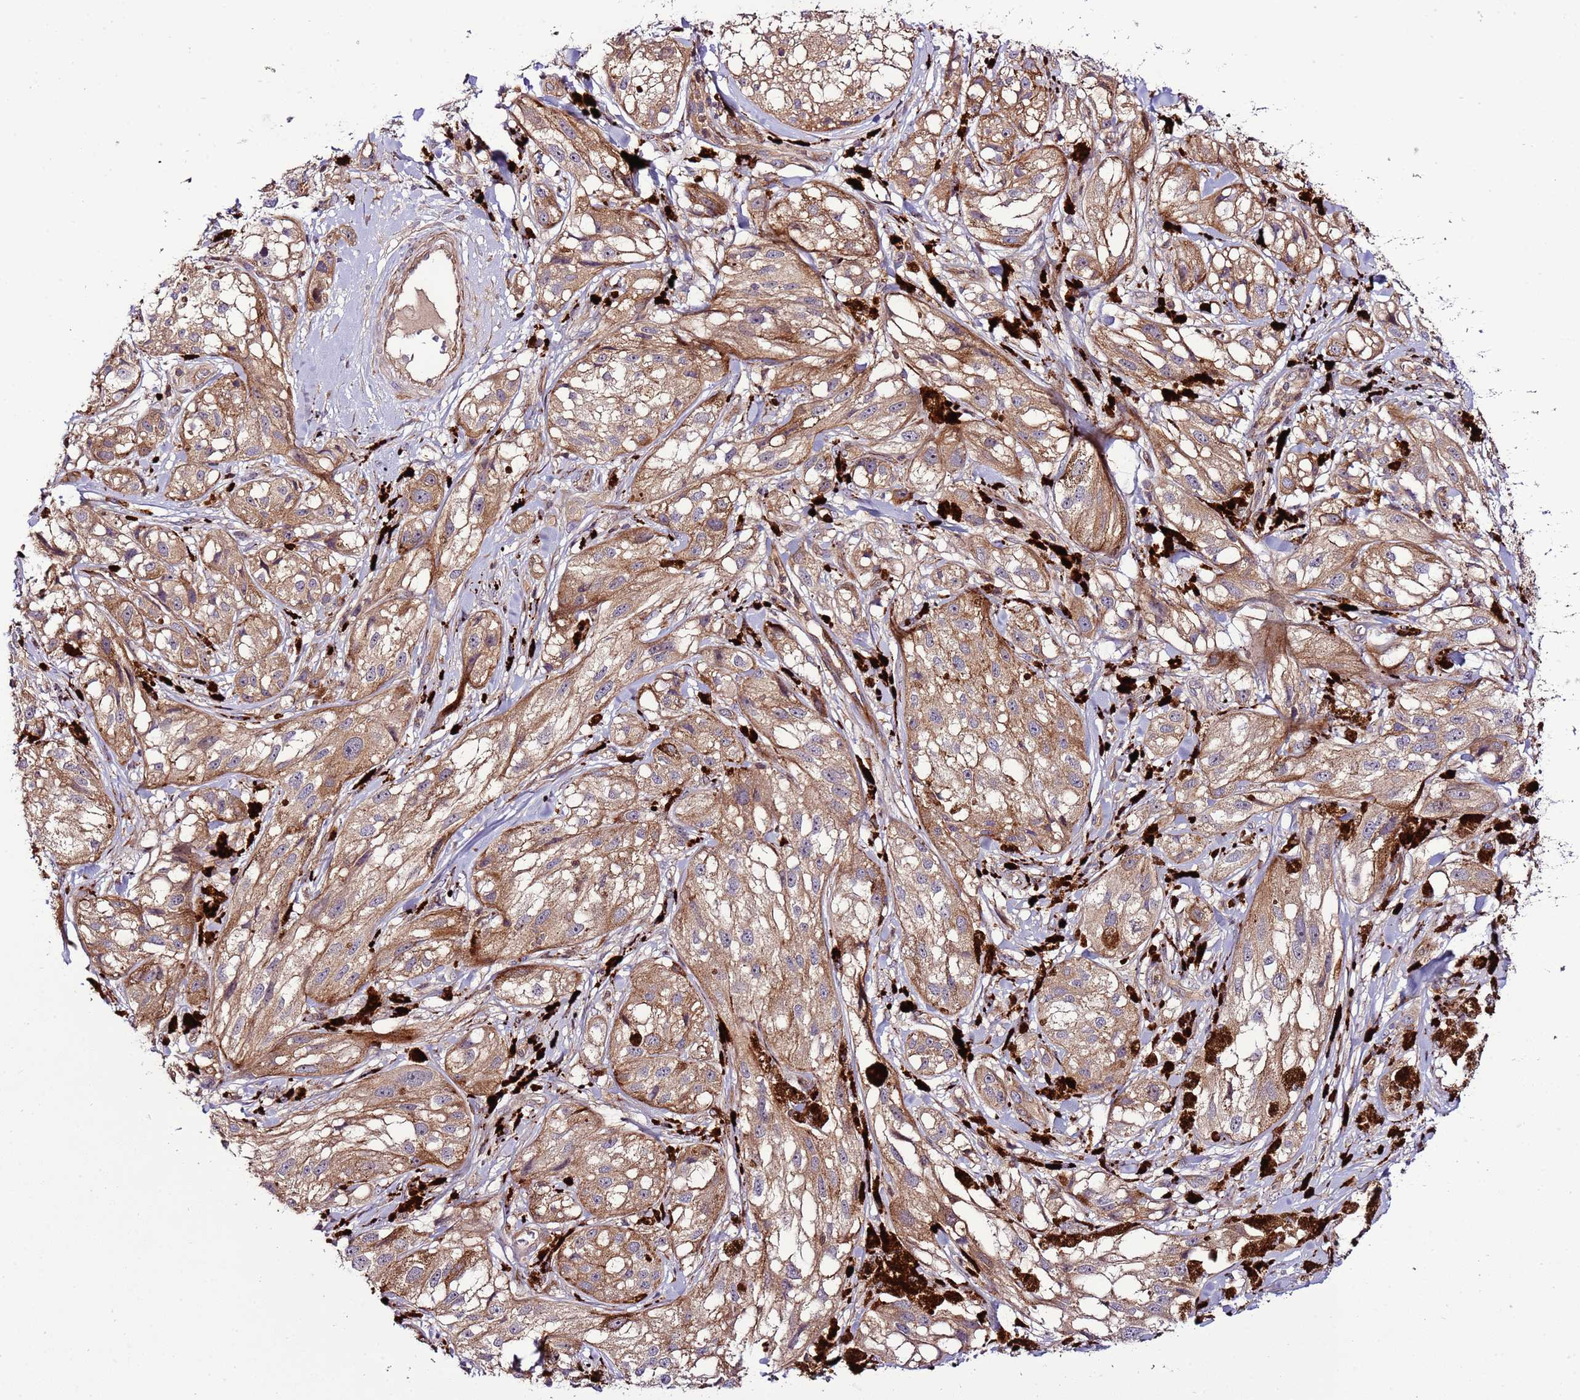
{"staining": {"intensity": "moderate", "quantity": ">75%", "location": "cytoplasmic/membranous"}, "tissue": "melanoma", "cell_type": "Tumor cells", "image_type": "cancer", "snomed": [{"axis": "morphology", "description": "Malignant melanoma, NOS"}, {"axis": "topography", "description": "Skin"}], "caption": "Melanoma tissue exhibits moderate cytoplasmic/membranous positivity in approximately >75% of tumor cells The staining was performed using DAB (3,3'-diaminobenzidine) to visualize the protein expression in brown, while the nuclei were stained in blue with hematoxylin (Magnification: 20x).", "gene": "ZNF624", "patient": {"sex": "male", "age": 88}}